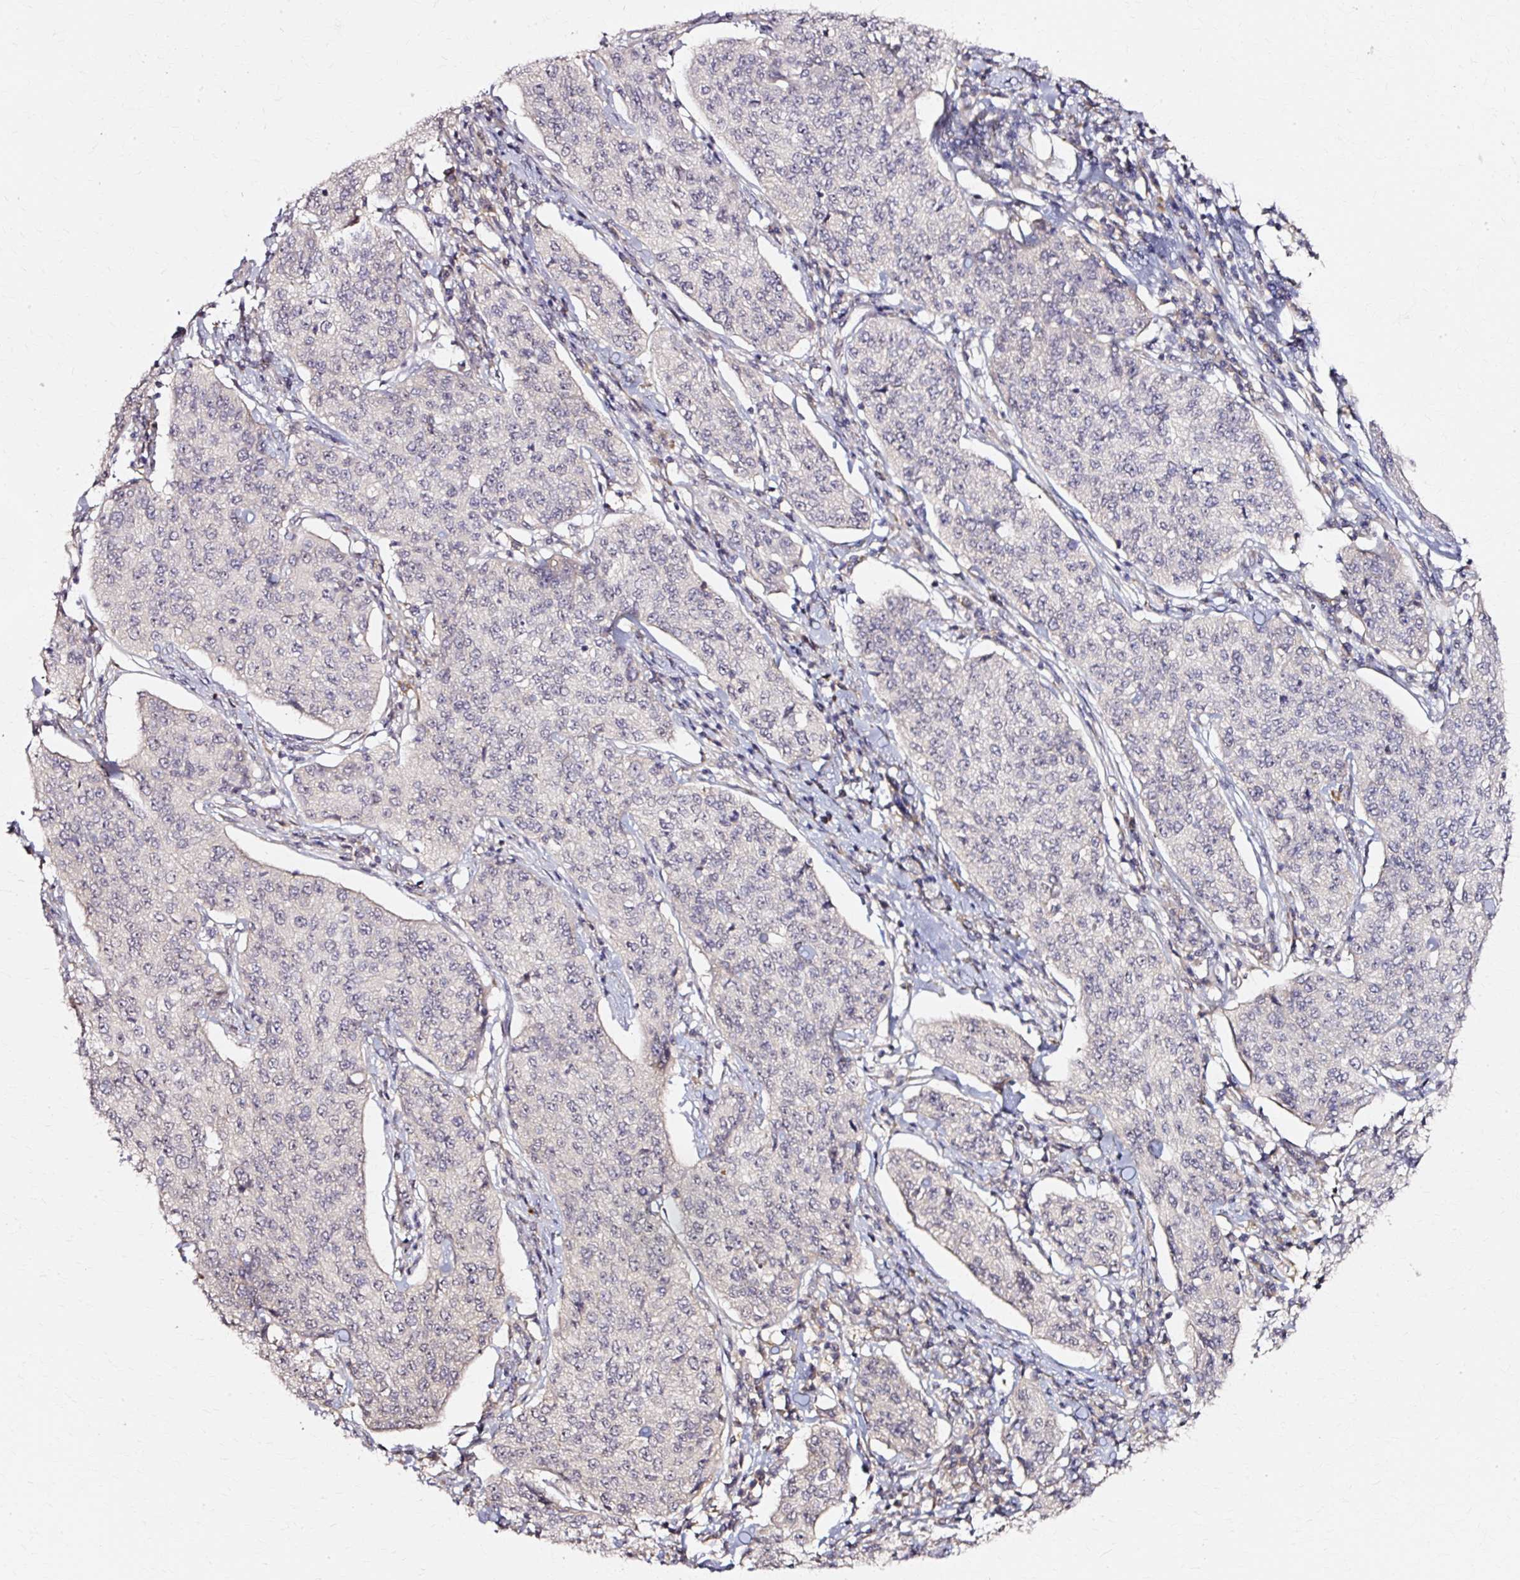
{"staining": {"intensity": "negative", "quantity": "none", "location": "none"}, "tissue": "cervical cancer", "cell_type": "Tumor cells", "image_type": "cancer", "snomed": [{"axis": "morphology", "description": "Squamous cell carcinoma, NOS"}, {"axis": "topography", "description": "Cervix"}], "caption": "Image shows no protein expression in tumor cells of cervical cancer tissue.", "gene": "RGPD5", "patient": {"sex": "female", "age": 35}}